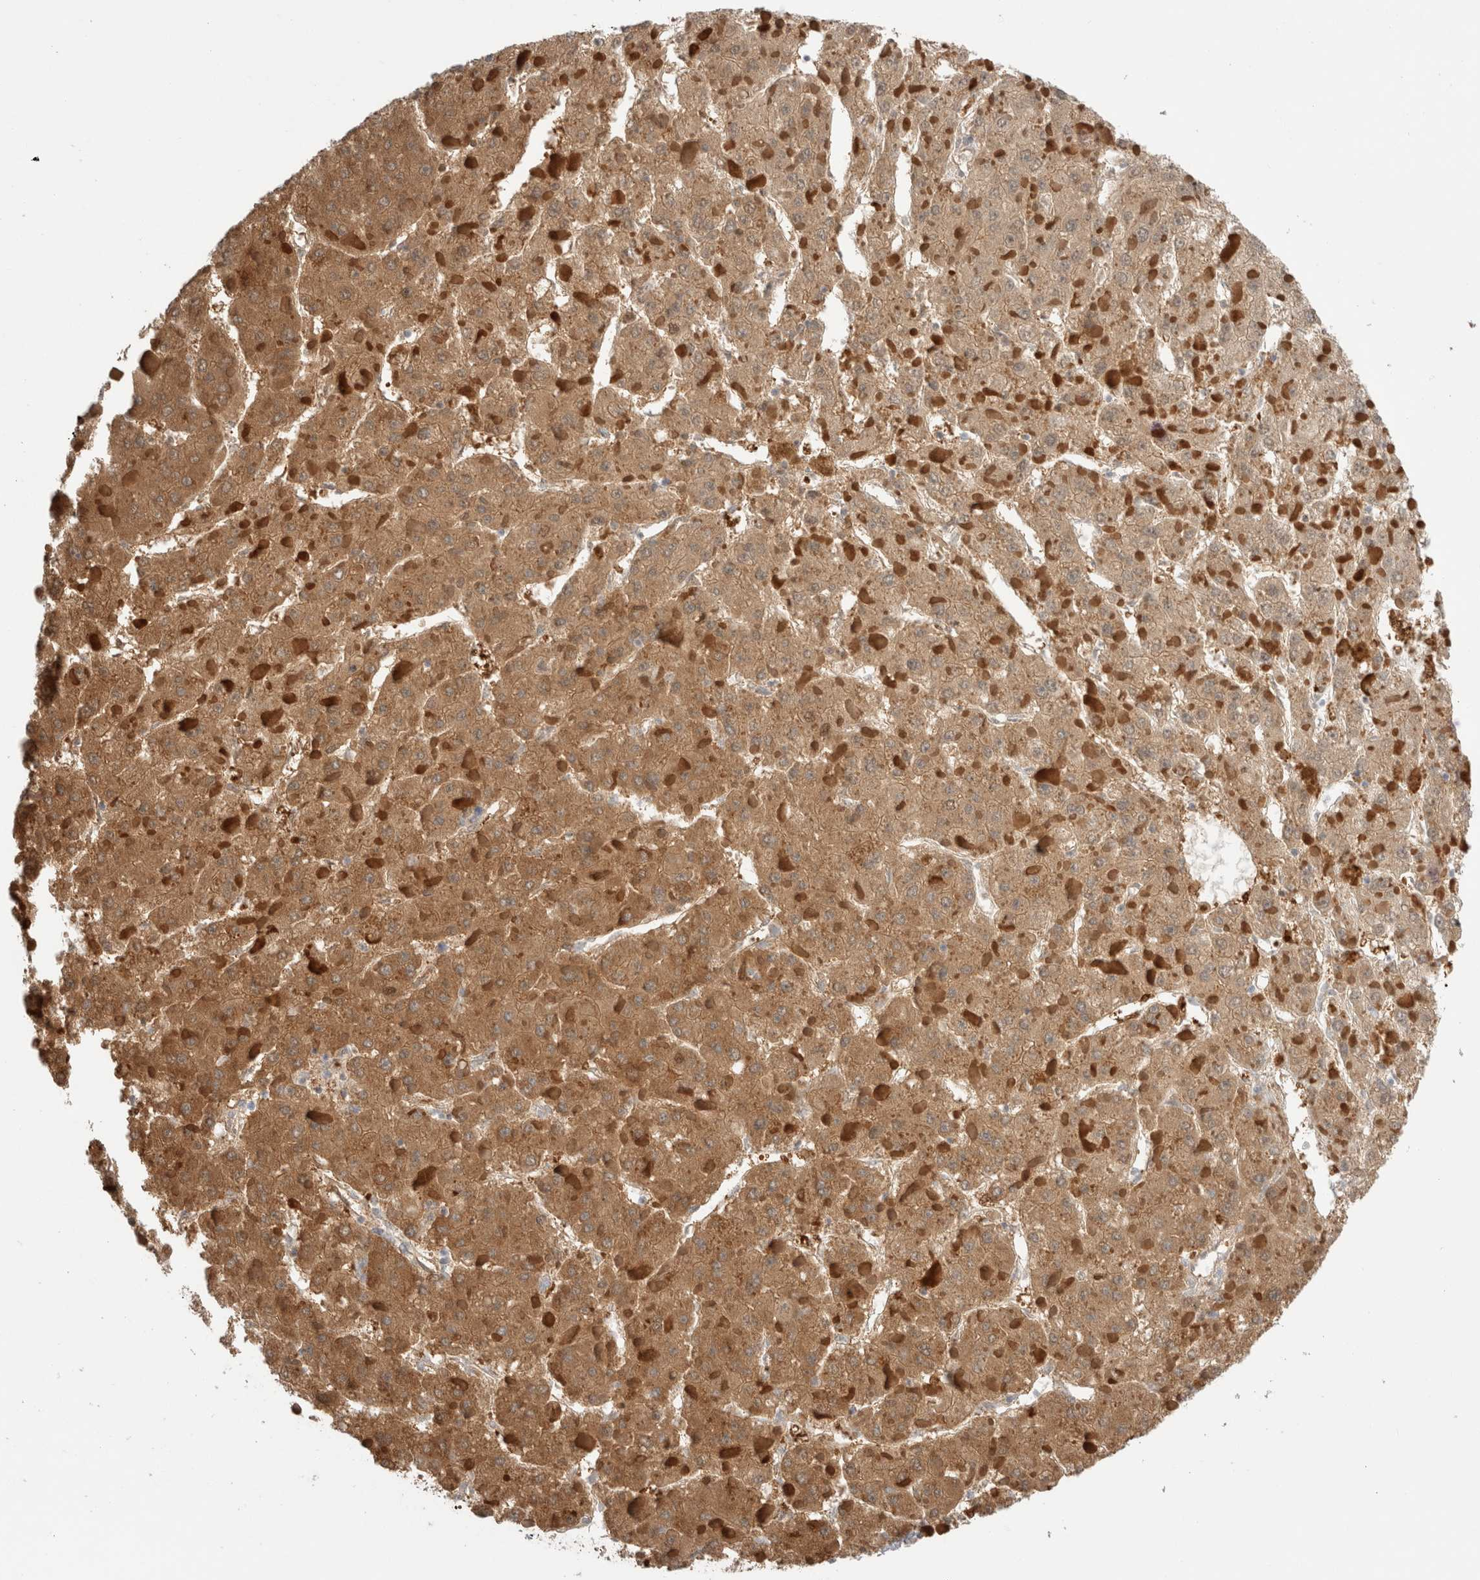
{"staining": {"intensity": "moderate", "quantity": "25%-75%", "location": "cytoplasmic/membranous"}, "tissue": "liver cancer", "cell_type": "Tumor cells", "image_type": "cancer", "snomed": [{"axis": "morphology", "description": "Carcinoma, Hepatocellular, NOS"}, {"axis": "topography", "description": "Liver"}], "caption": "This histopathology image reveals liver cancer (hepatocellular carcinoma) stained with immunohistochemistry (IHC) to label a protein in brown. The cytoplasmic/membranous of tumor cells show moderate positivity for the protein. Nuclei are counter-stained blue.", "gene": "NAPEPLD", "patient": {"sex": "female", "age": 73}}